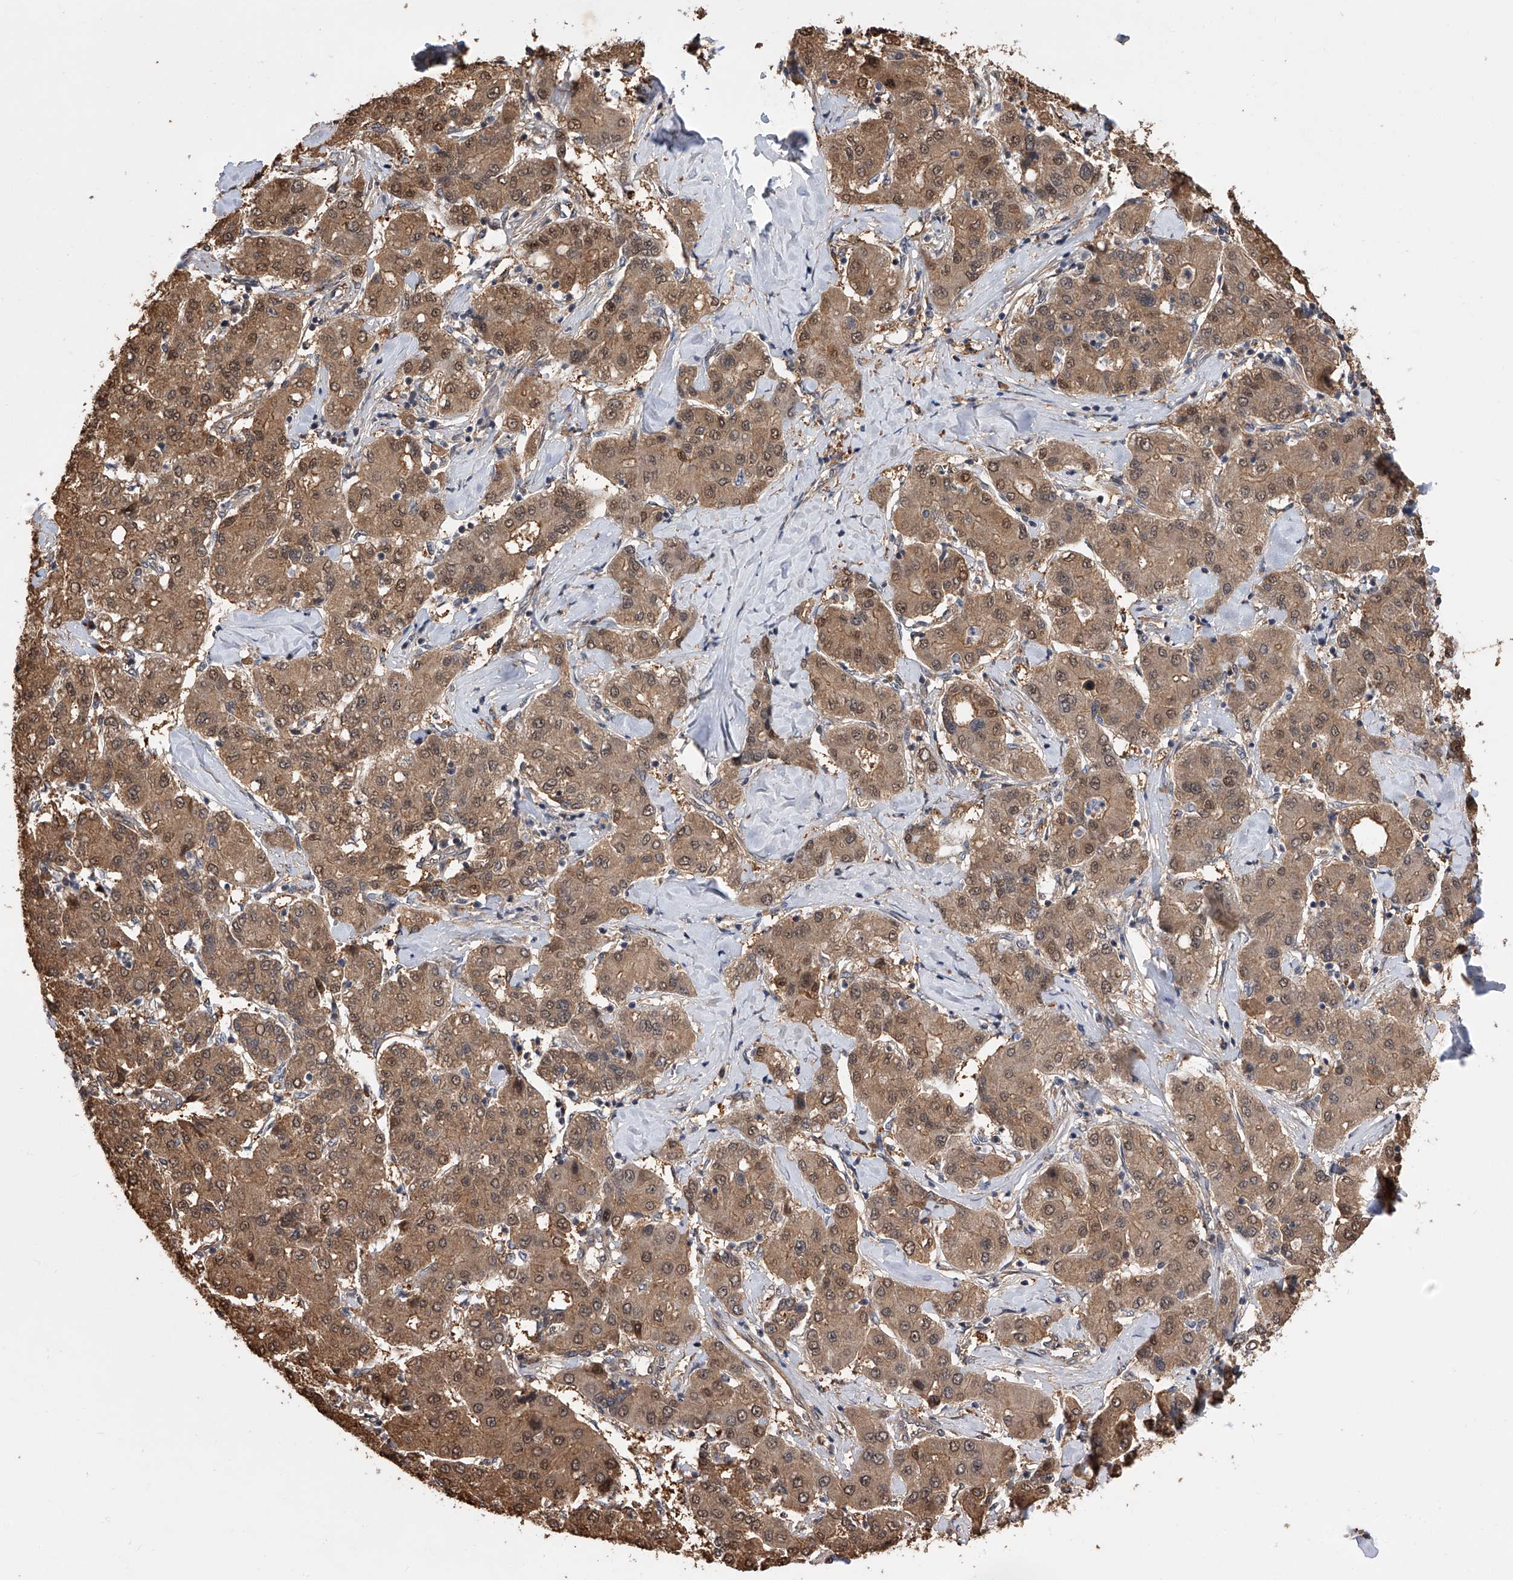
{"staining": {"intensity": "moderate", "quantity": ">75%", "location": "cytoplasmic/membranous,nuclear"}, "tissue": "liver cancer", "cell_type": "Tumor cells", "image_type": "cancer", "snomed": [{"axis": "morphology", "description": "Carcinoma, Hepatocellular, NOS"}, {"axis": "topography", "description": "Liver"}], "caption": "Hepatocellular carcinoma (liver) stained with immunohistochemistry (IHC) displays moderate cytoplasmic/membranous and nuclear positivity in approximately >75% of tumor cells.", "gene": "GMDS", "patient": {"sex": "male", "age": 65}}